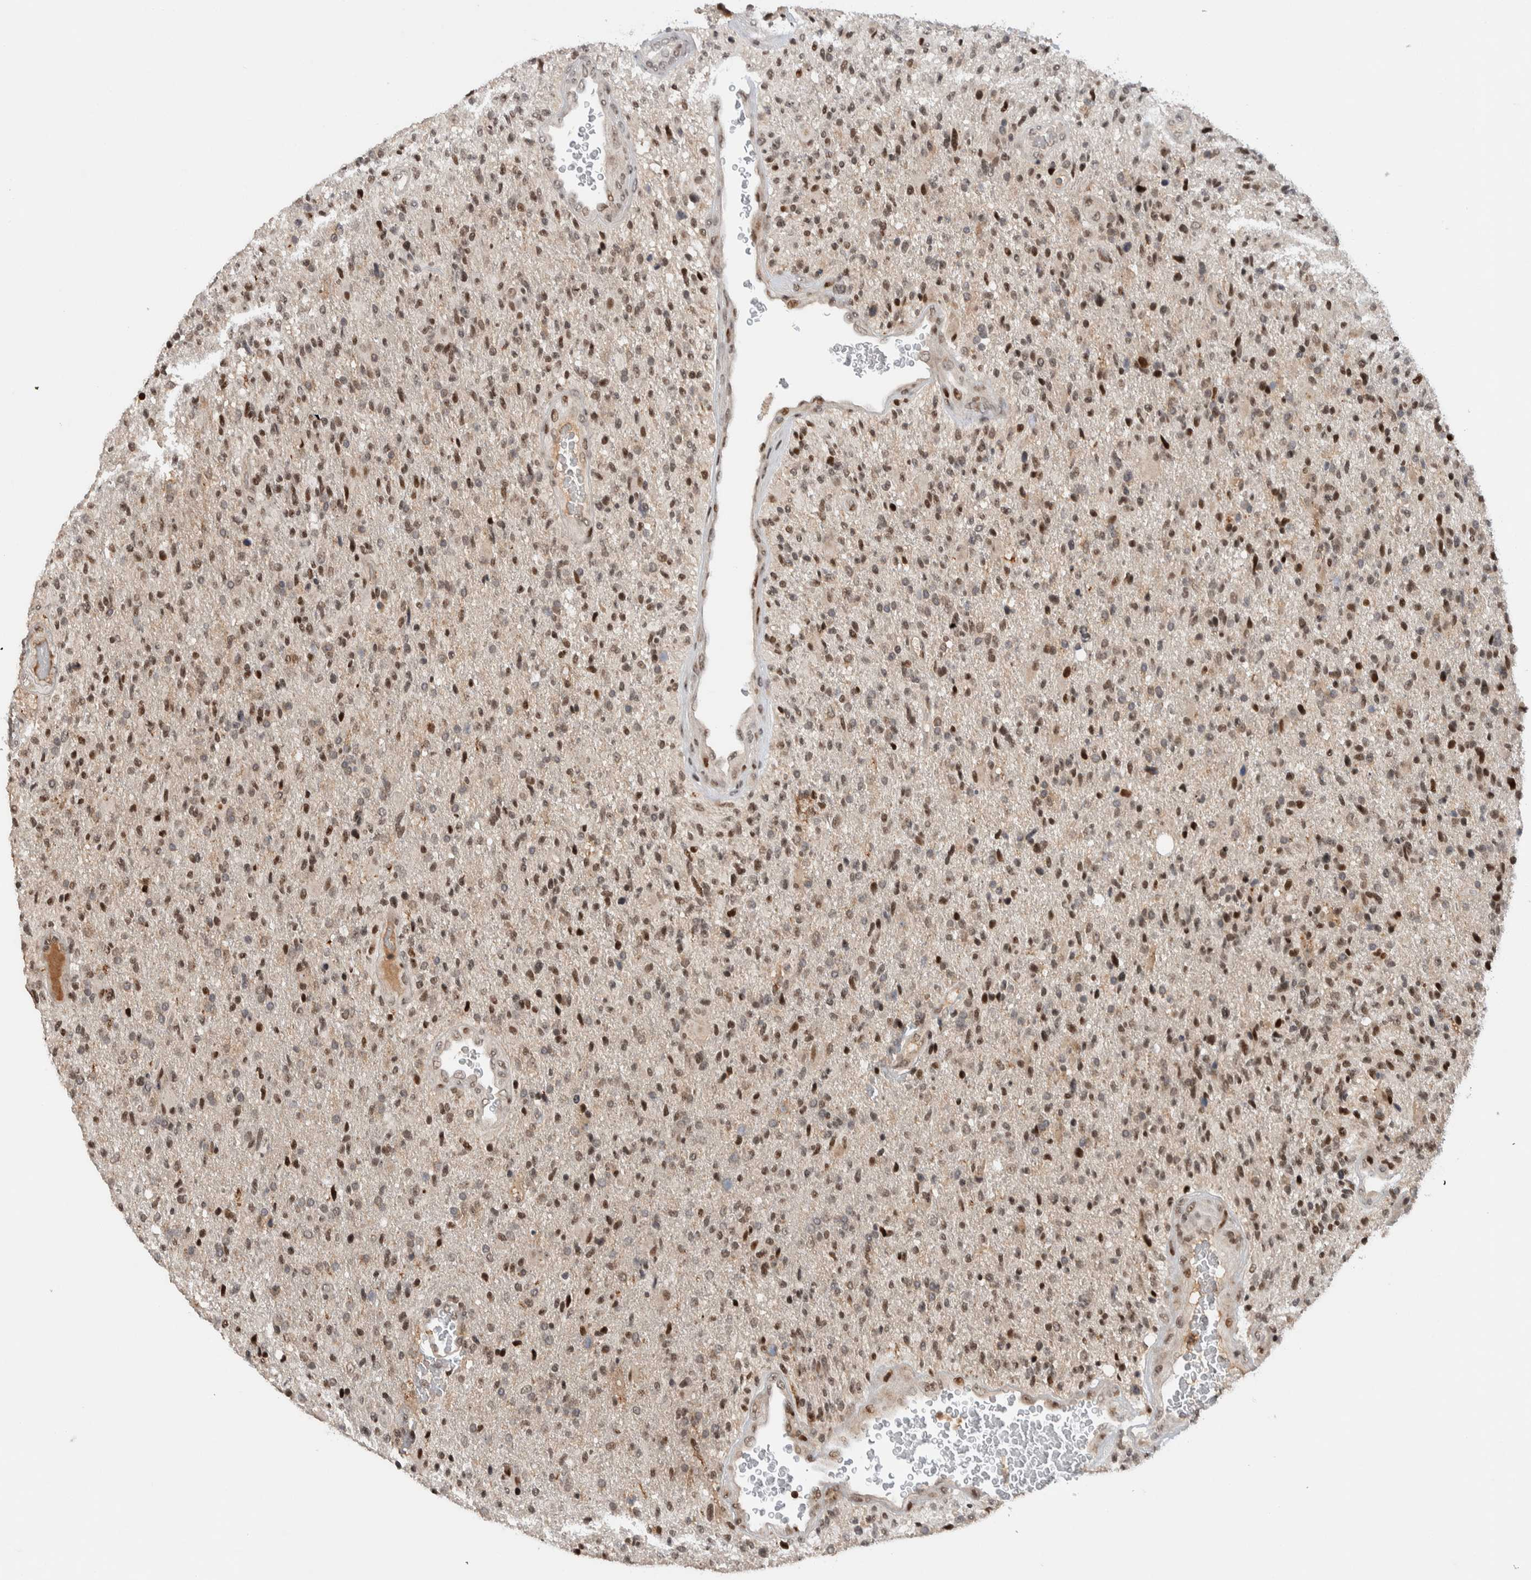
{"staining": {"intensity": "moderate", "quantity": ">75%", "location": "nuclear"}, "tissue": "glioma", "cell_type": "Tumor cells", "image_type": "cancer", "snomed": [{"axis": "morphology", "description": "Glioma, malignant, High grade"}, {"axis": "topography", "description": "Brain"}], "caption": "Protein positivity by immunohistochemistry (IHC) reveals moderate nuclear positivity in about >75% of tumor cells in glioma.", "gene": "ZNF521", "patient": {"sex": "male", "age": 72}}